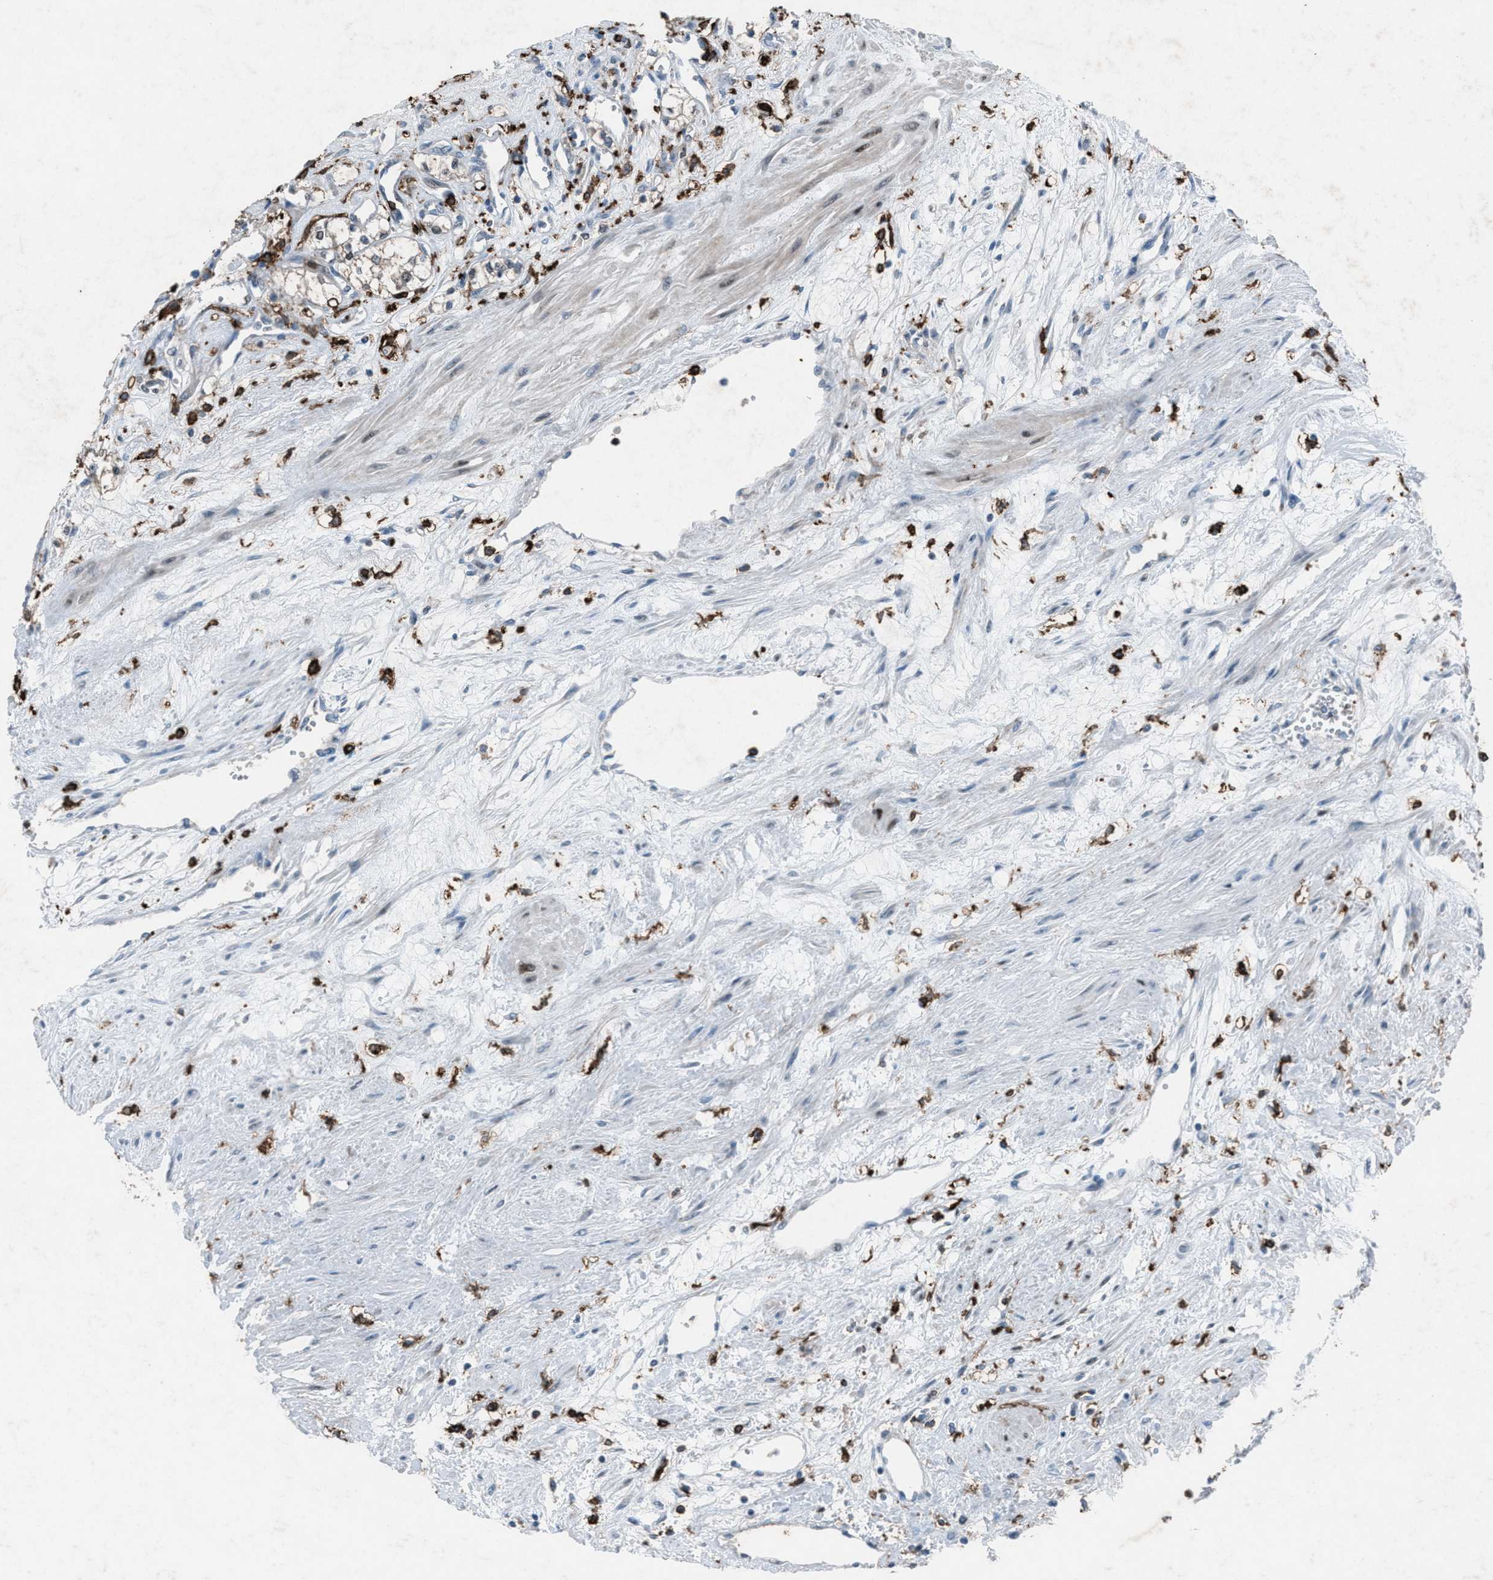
{"staining": {"intensity": "negative", "quantity": "none", "location": "none"}, "tissue": "renal cancer", "cell_type": "Tumor cells", "image_type": "cancer", "snomed": [{"axis": "morphology", "description": "Adenocarcinoma, NOS"}, {"axis": "topography", "description": "Kidney"}], "caption": "DAB (3,3'-diaminobenzidine) immunohistochemical staining of human adenocarcinoma (renal) demonstrates no significant expression in tumor cells.", "gene": "FCER1G", "patient": {"sex": "male", "age": 59}}